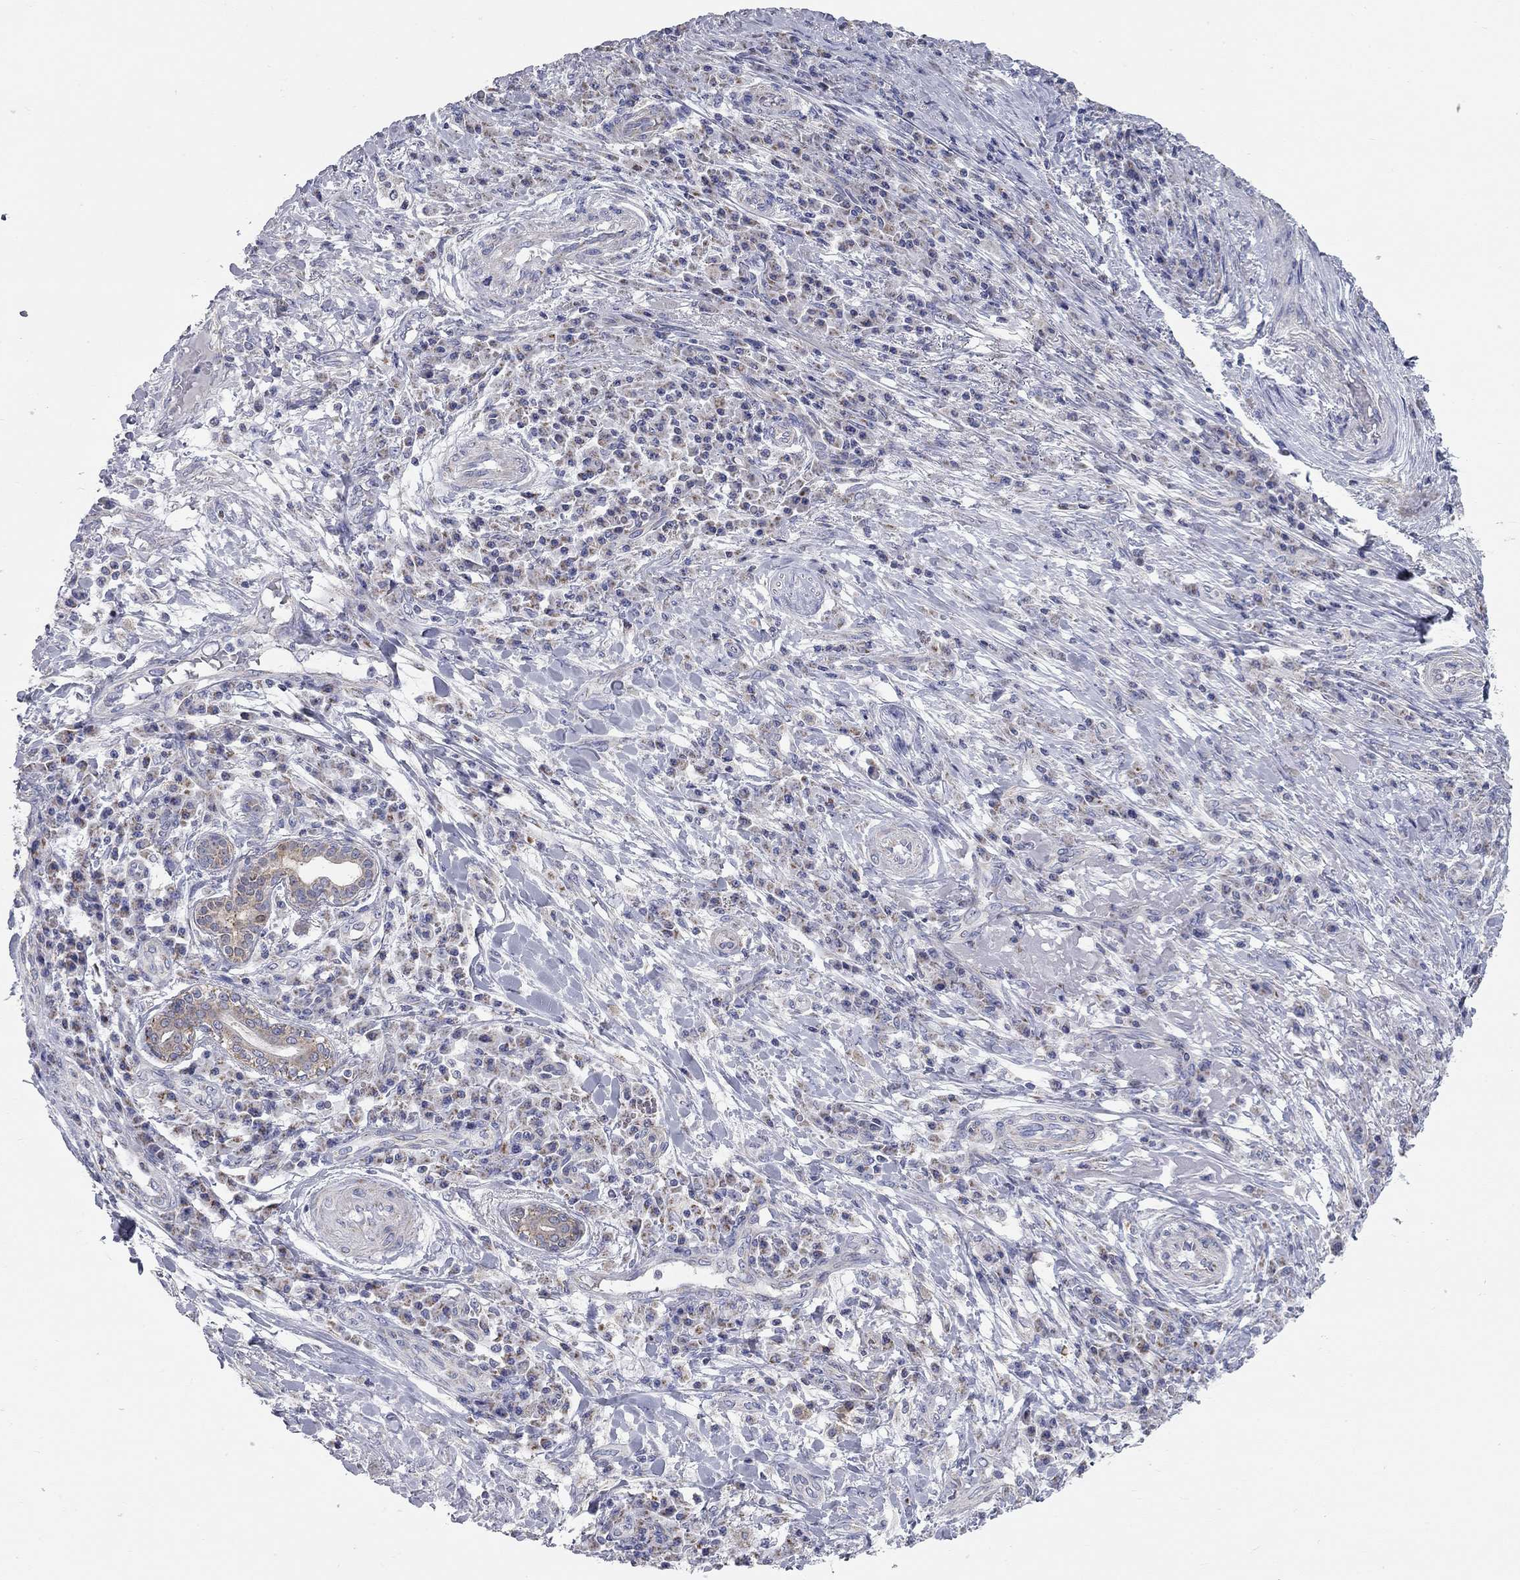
{"staining": {"intensity": "negative", "quantity": "none", "location": "none"}, "tissue": "skin cancer", "cell_type": "Tumor cells", "image_type": "cancer", "snomed": [{"axis": "morphology", "description": "Squamous cell carcinoma, NOS"}, {"axis": "topography", "description": "Skin"}], "caption": "Immunohistochemistry micrograph of human skin cancer stained for a protein (brown), which demonstrates no staining in tumor cells.", "gene": "CFAP161", "patient": {"sex": "male", "age": 92}}